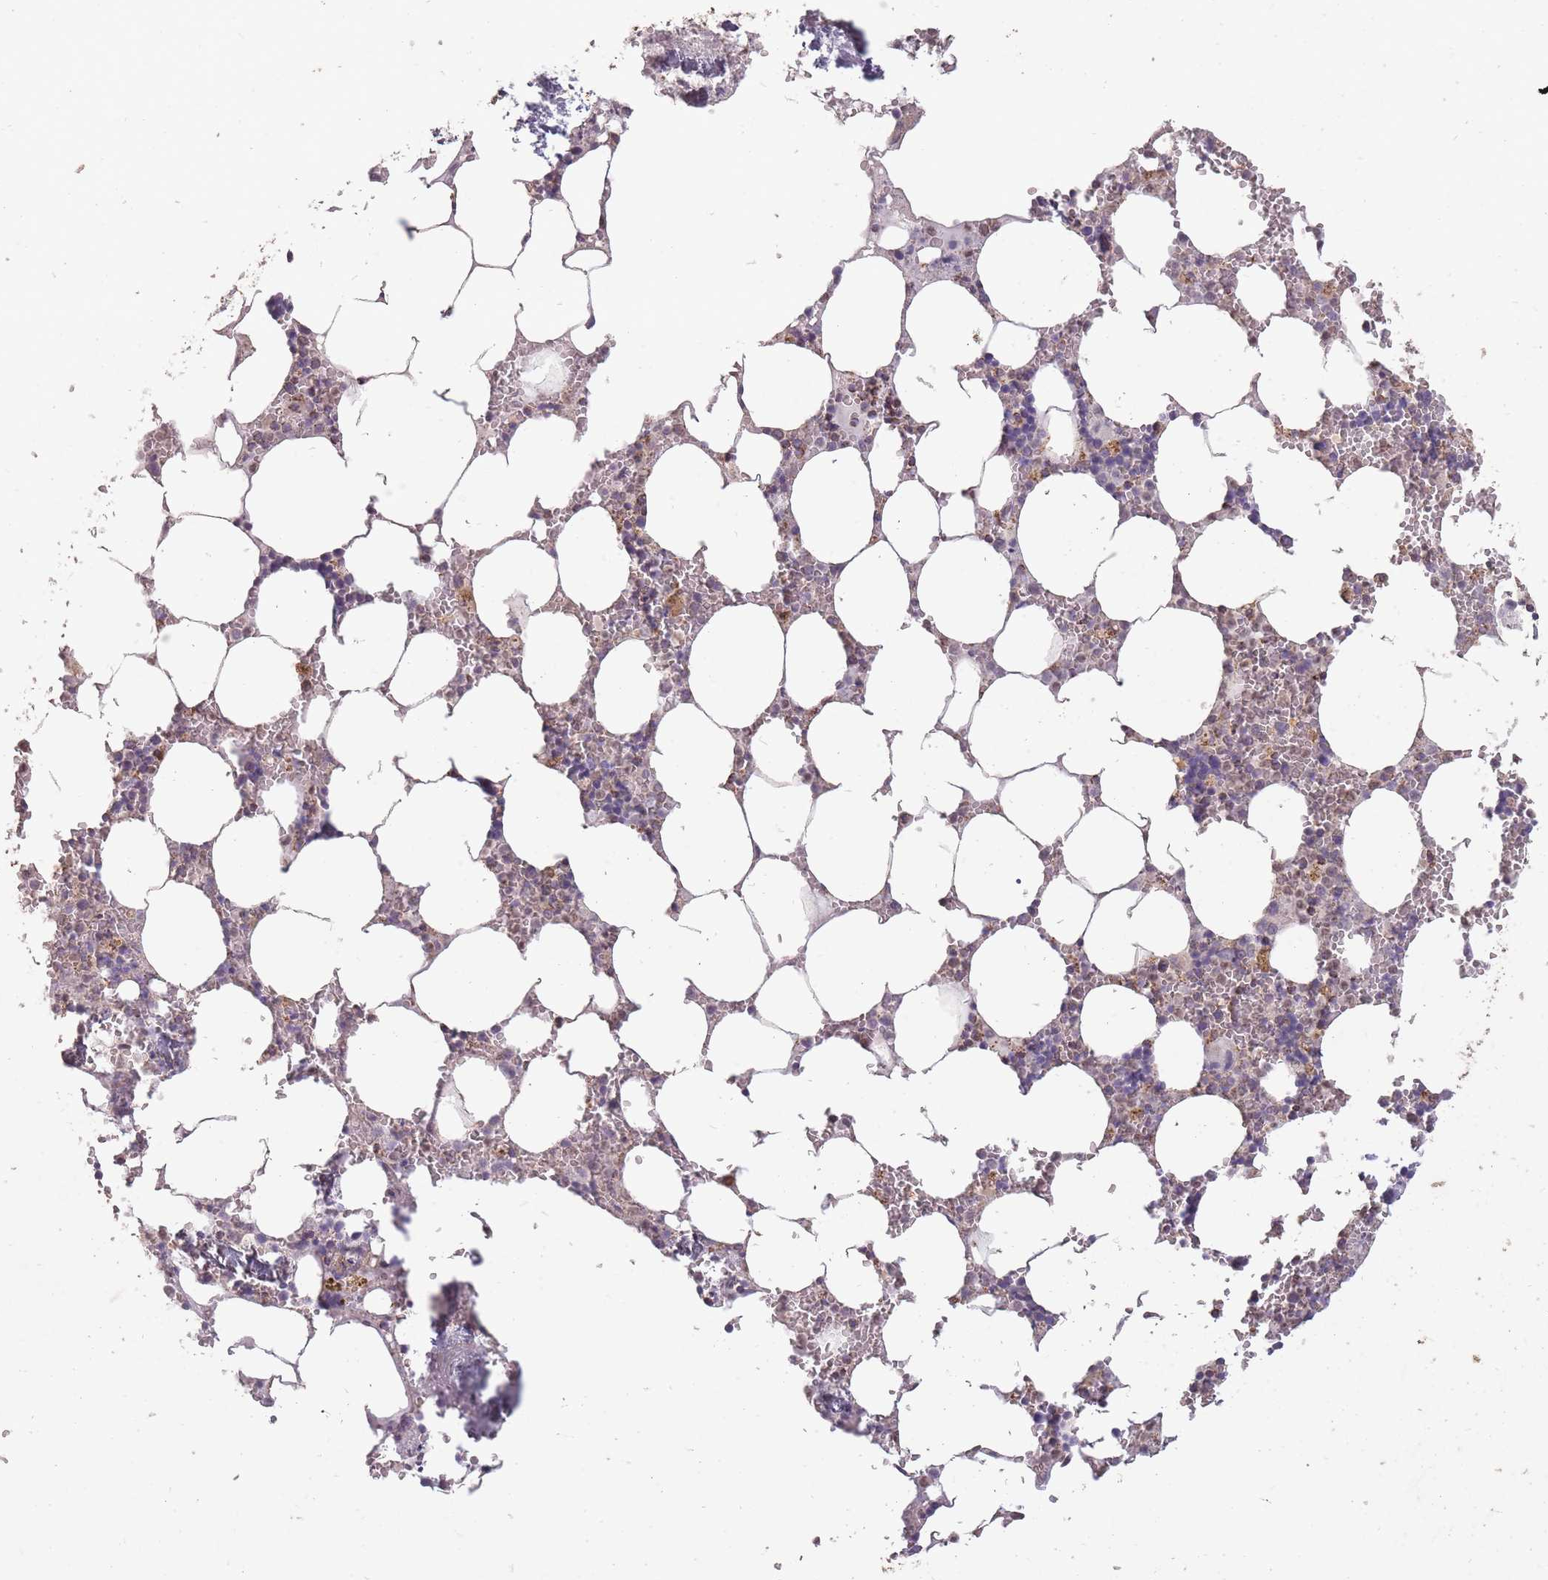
{"staining": {"intensity": "moderate", "quantity": "<25%", "location": "cytoplasmic/membranous,nuclear"}, "tissue": "bone marrow", "cell_type": "Hematopoietic cells", "image_type": "normal", "snomed": [{"axis": "morphology", "description": "Normal tissue, NOS"}, {"axis": "topography", "description": "Bone marrow"}], "caption": "Protein staining shows moderate cytoplasmic/membranous,nuclear staining in about <25% of hematopoietic cells in normal bone marrow.", "gene": "CNOT8", "patient": {"sex": "male", "age": 54}}